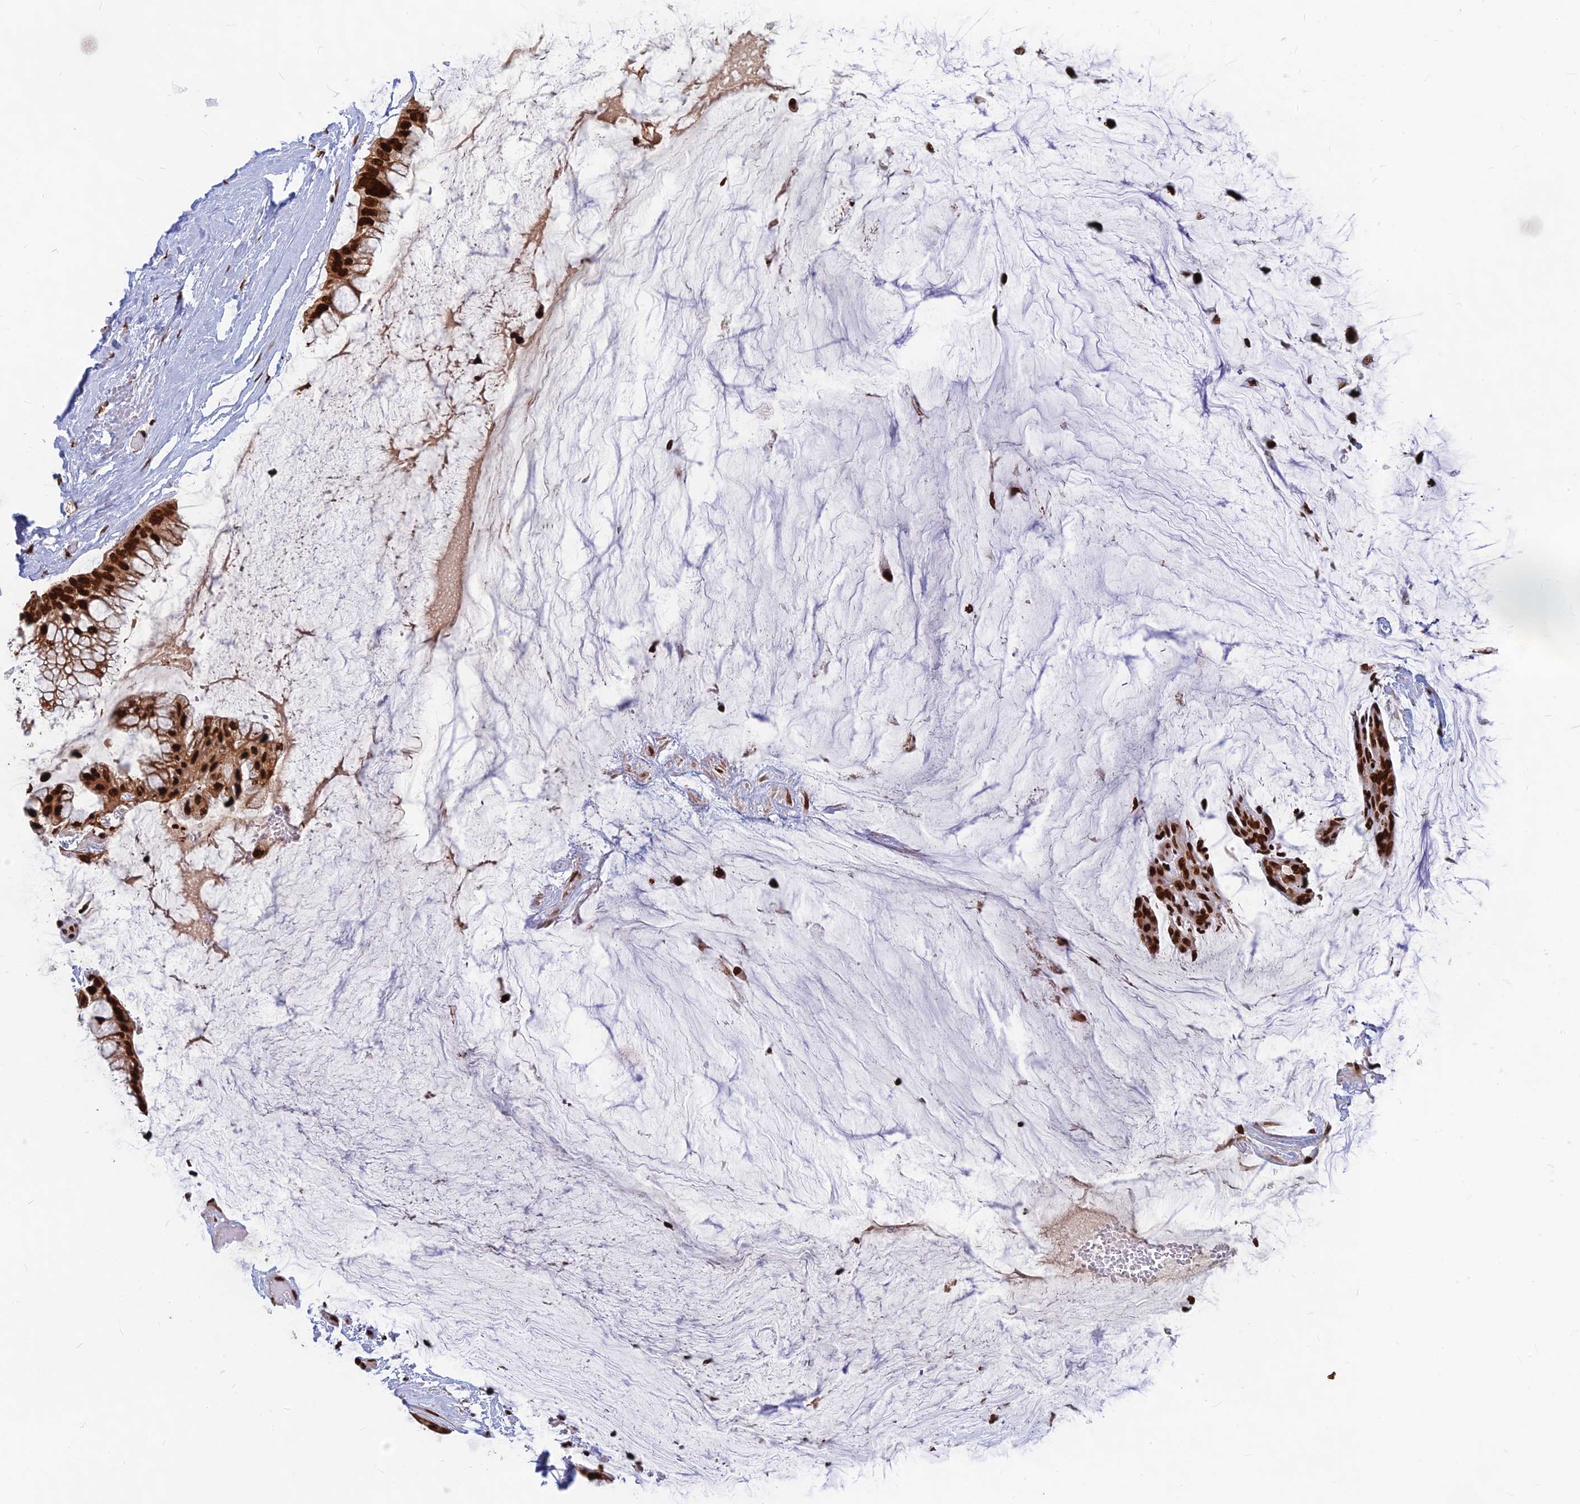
{"staining": {"intensity": "strong", "quantity": ">75%", "location": "nuclear"}, "tissue": "ovarian cancer", "cell_type": "Tumor cells", "image_type": "cancer", "snomed": [{"axis": "morphology", "description": "Cystadenocarcinoma, mucinous, NOS"}, {"axis": "topography", "description": "Ovary"}], "caption": "Immunohistochemistry of human mucinous cystadenocarcinoma (ovarian) displays high levels of strong nuclear expression in approximately >75% of tumor cells. The staining was performed using DAB, with brown indicating positive protein expression. Nuclei are stained blue with hematoxylin.", "gene": "TET2", "patient": {"sex": "female", "age": 39}}